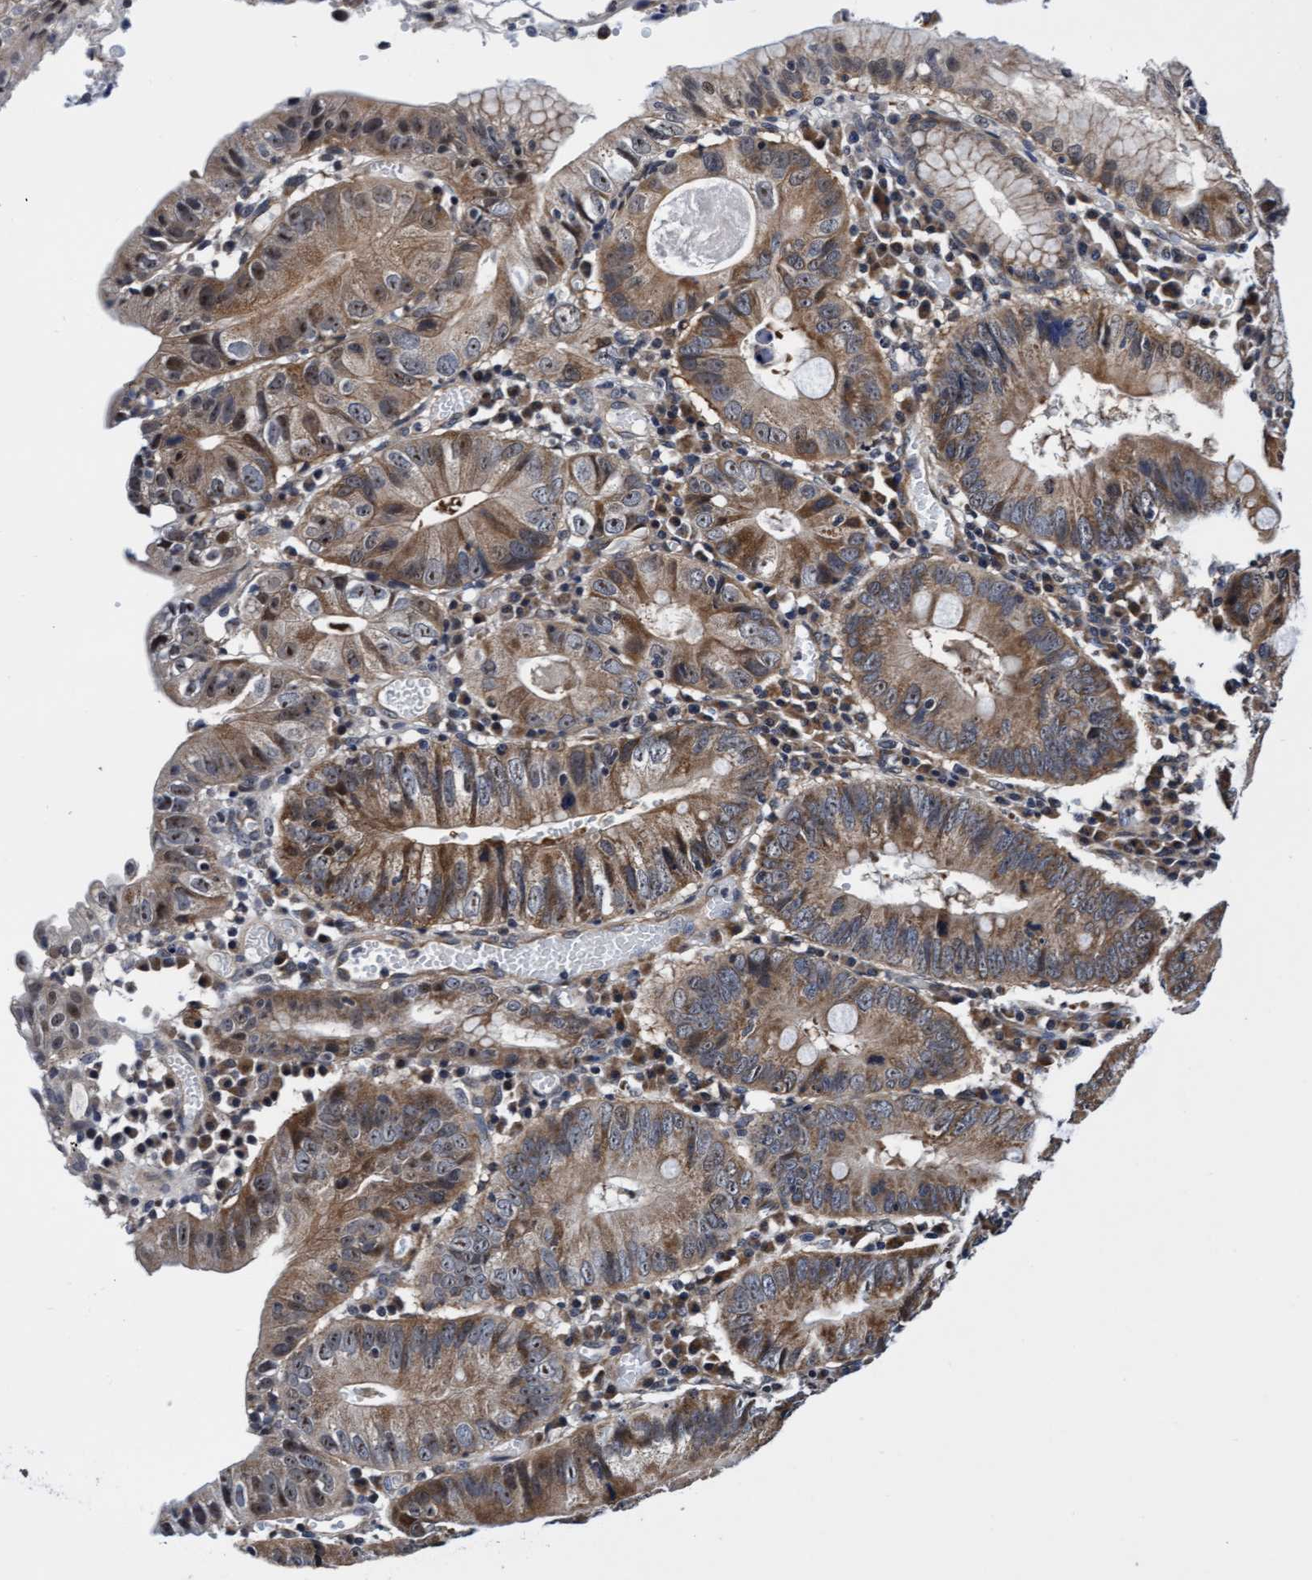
{"staining": {"intensity": "moderate", "quantity": ">75%", "location": "cytoplasmic/membranous"}, "tissue": "stomach cancer", "cell_type": "Tumor cells", "image_type": "cancer", "snomed": [{"axis": "morphology", "description": "Adenocarcinoma, NOS"}, {"axis": "topography", "description": "Stomach"}], "caption": "Immunohistochemical staining of human stomach cancer (adenocarcinoma) demonstrates moderate cytoplasmic/membranous protein positivity in approximately >75% of tumor cells.", "gene": "EFCAB13", "patient": {"sex": "male", "age": 59}}